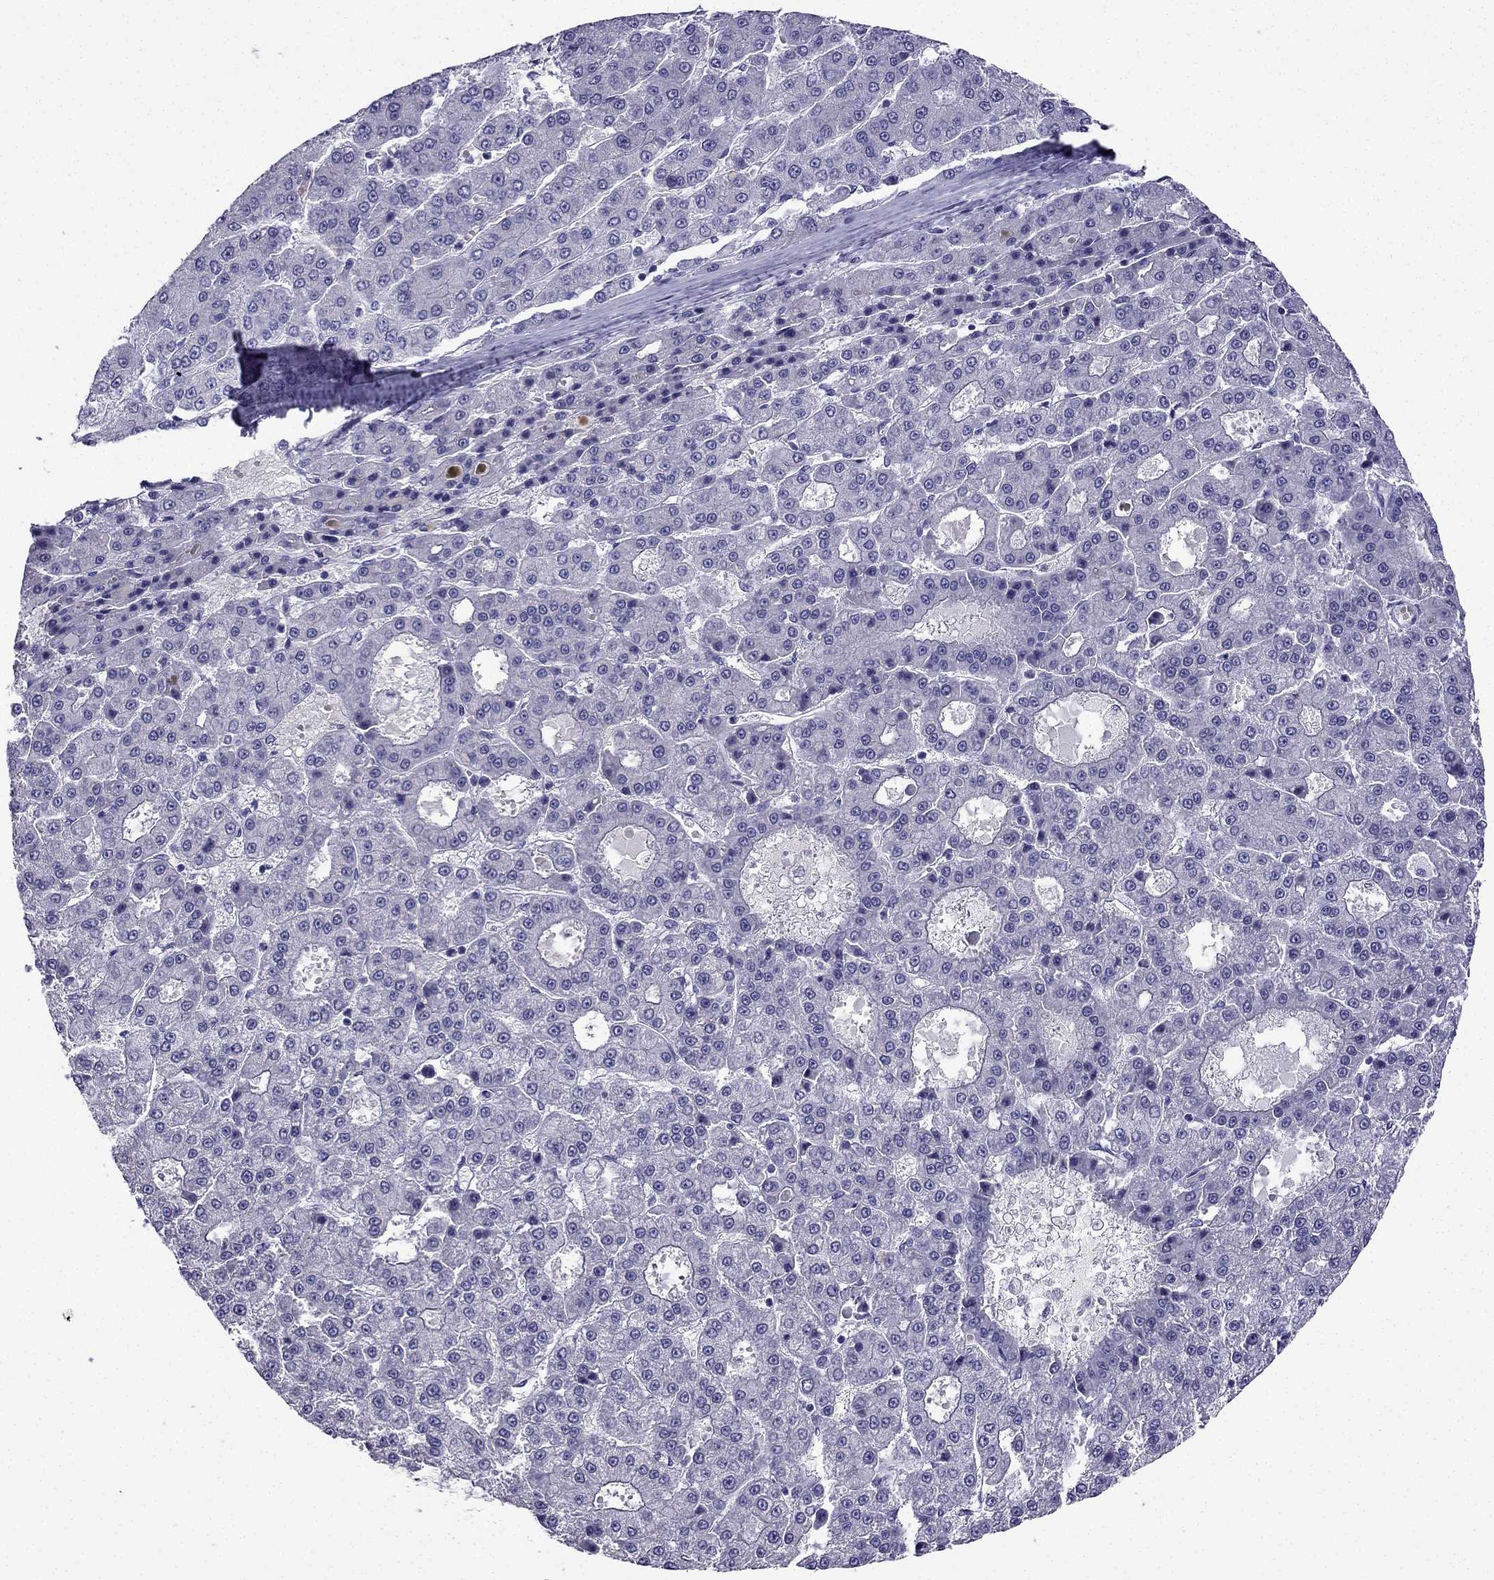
{"staining": {"intensity": "negative", "quantity": "none", "location": "none"}, "tissue": "liver cancer", "cell_type": "Tumor cells", "image_type": "cancer", "snomed": [{"axis": "morphology", "description": "Carcinoma, Hepatocellular, NOS"}, {"axis": "topography", "description": "Liver"}], "caption": "Human liver cancer (hepatocellular carcinoma) stained for a protein using IHC demonstrates no staining in tumor cells.", "gene": "NPTX1", "patient": {"sex": "male", "age": 70}}